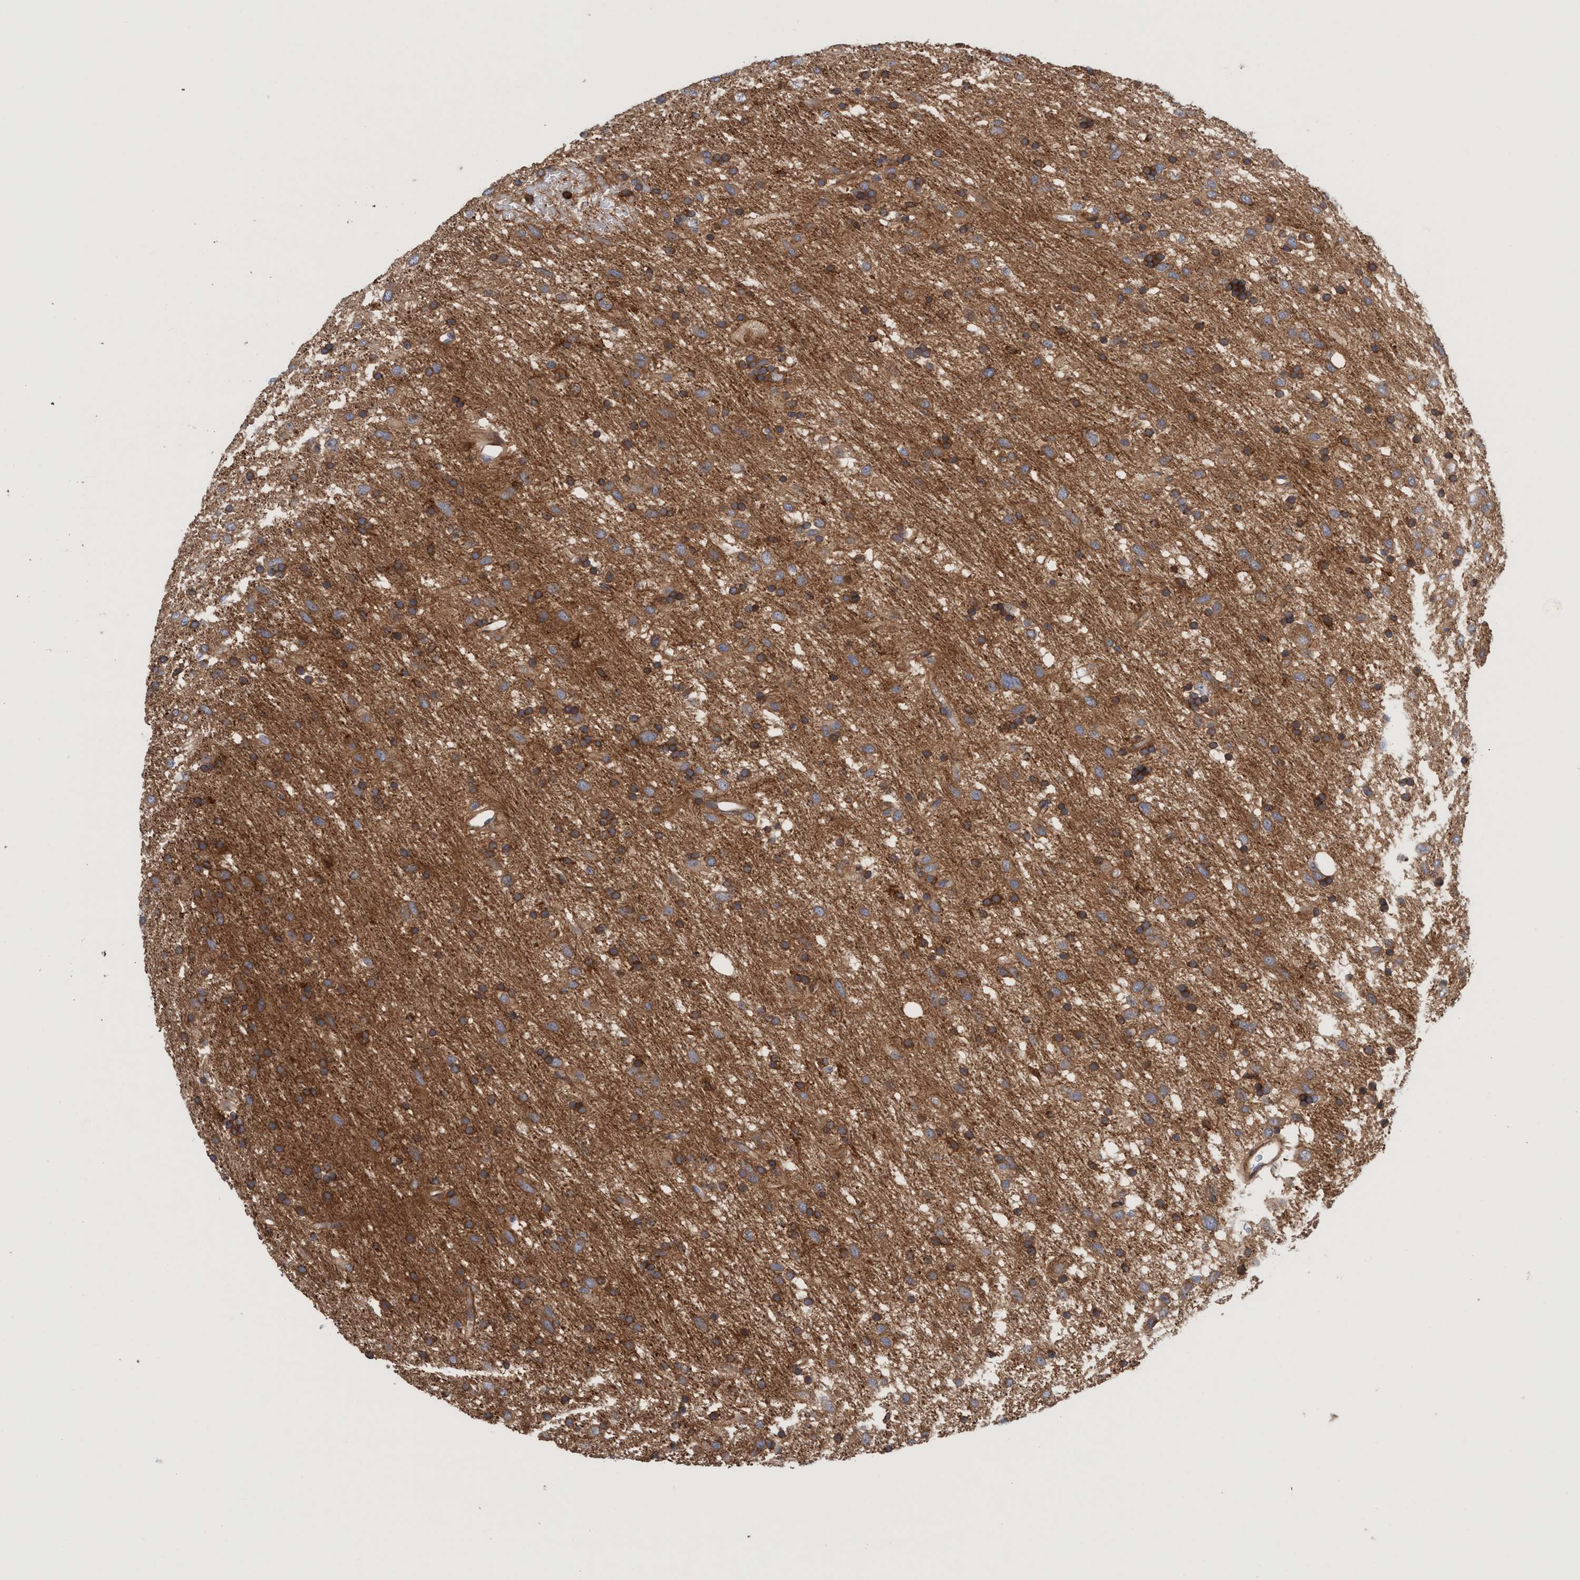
{"staining": {"intensity": "strong", "quantity": ">75%", "location": "cytoplasmic/membranous"}, "tissue": "glioma", "cell_type": "Tumor cells", "image_type": "cancer", "snomed": [{"axis": "morphology", "description": "Glioma, malignant, Low grade"}, {"axis": "topography", "description": "Brain"}], "caption": "Immunohistochemical staining of malignant glioma (low-grade) displays strong cytoplasmic/membranous protein staining in approximately >75% of tumor cells.", "gene": "SPECC1", "patient": {"sex": "male", "age": 77}}